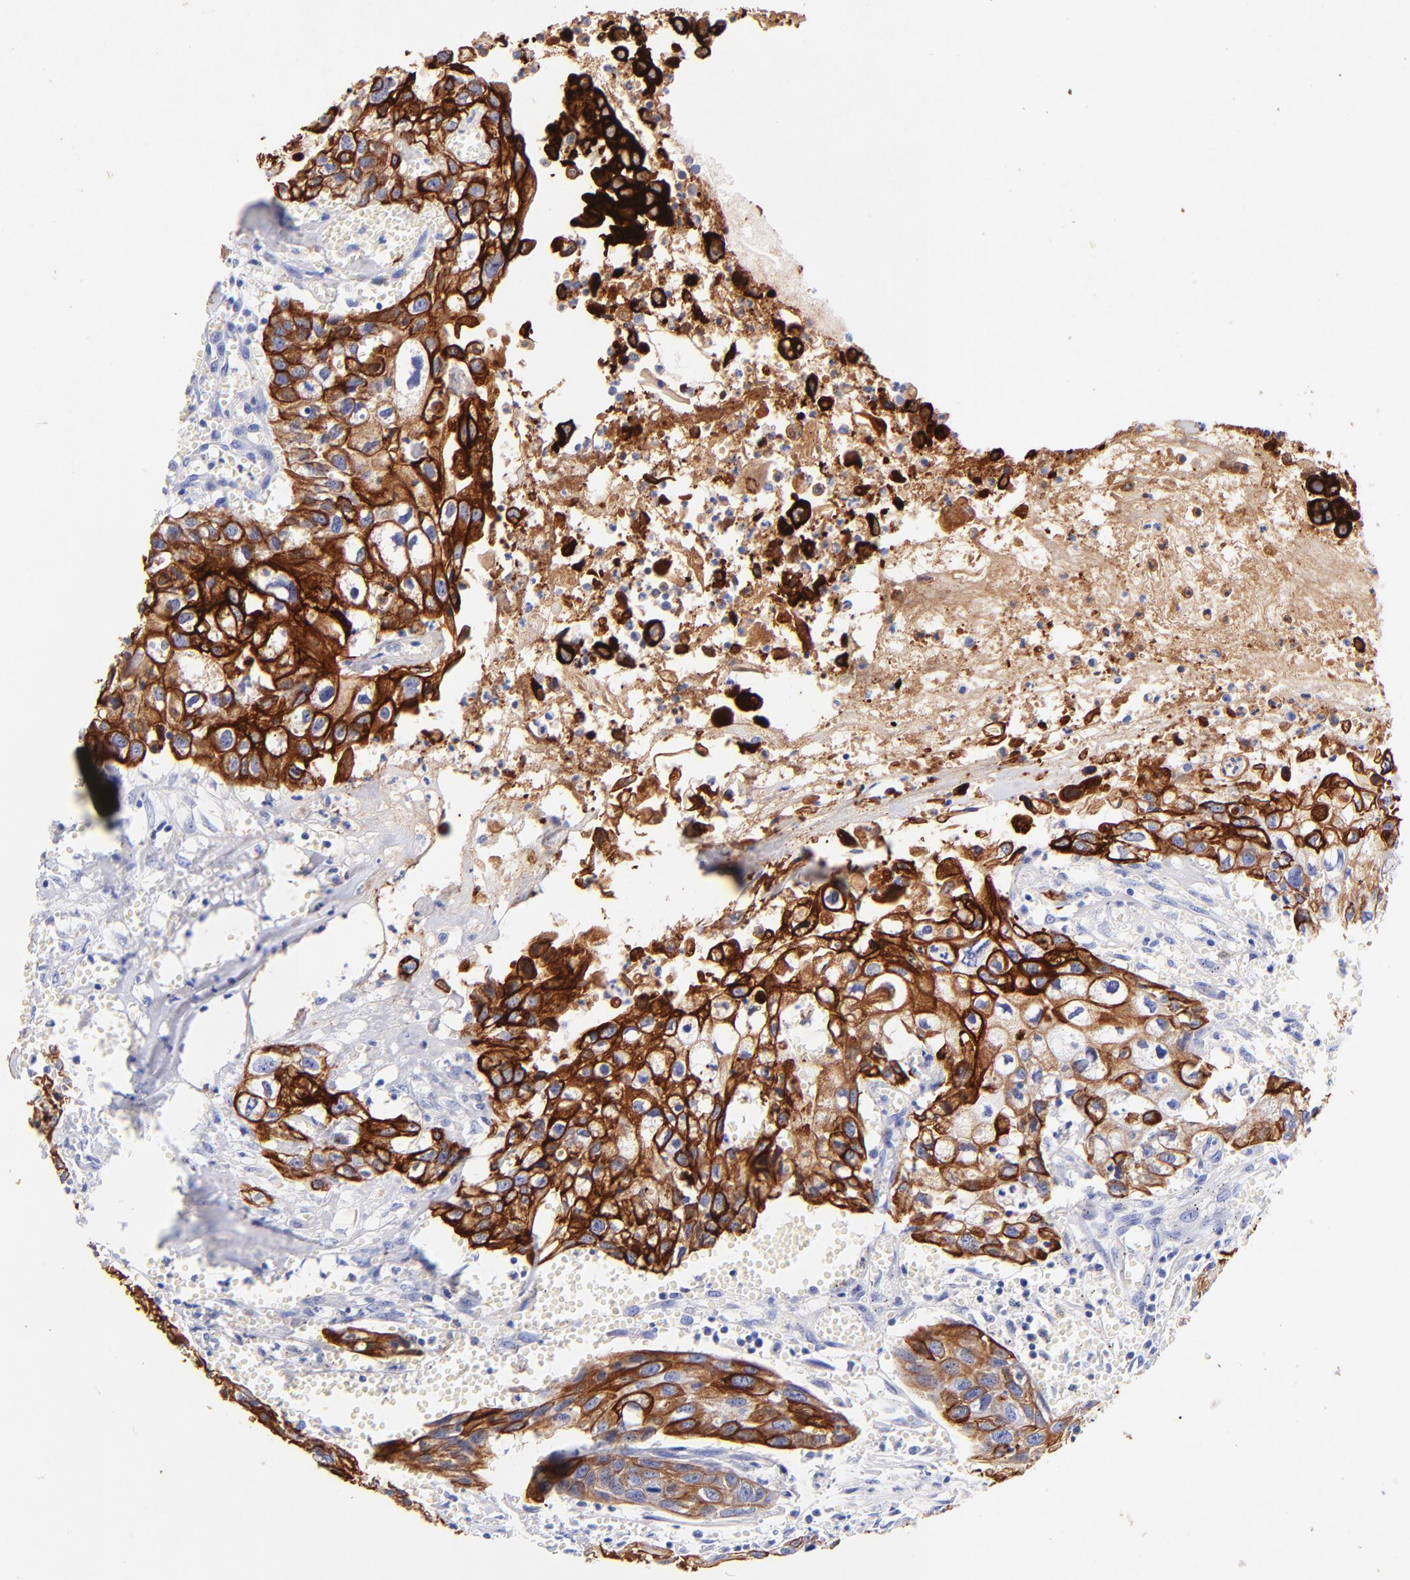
{"staining": {"intensity": "strong", "quantity": ">75%", "location": "cytoplasmic/membranous"}, "tissue": "urothelial cancer", "cell_type": "Tumor cells", "image_type": "cancer", "snomed": [{"axis": "morphology", "description": "Urothelial carcinoma, High grade"}, {"axis": "topography", "description": "Urinary bladder"}], "caption": "Immunohistochemistry image of neoplastic tissue: high-grade urothelial carcinoma stained using immunohistochemistry (IHC) reveals high levels of strong protein expression localized specifically in the cytoplasmic/membranous of tumor cells, appearing as a cytoplasmic/membranous brown color.", "gene": "KRT19", "patient": {"sex": "male", "age": 54}}